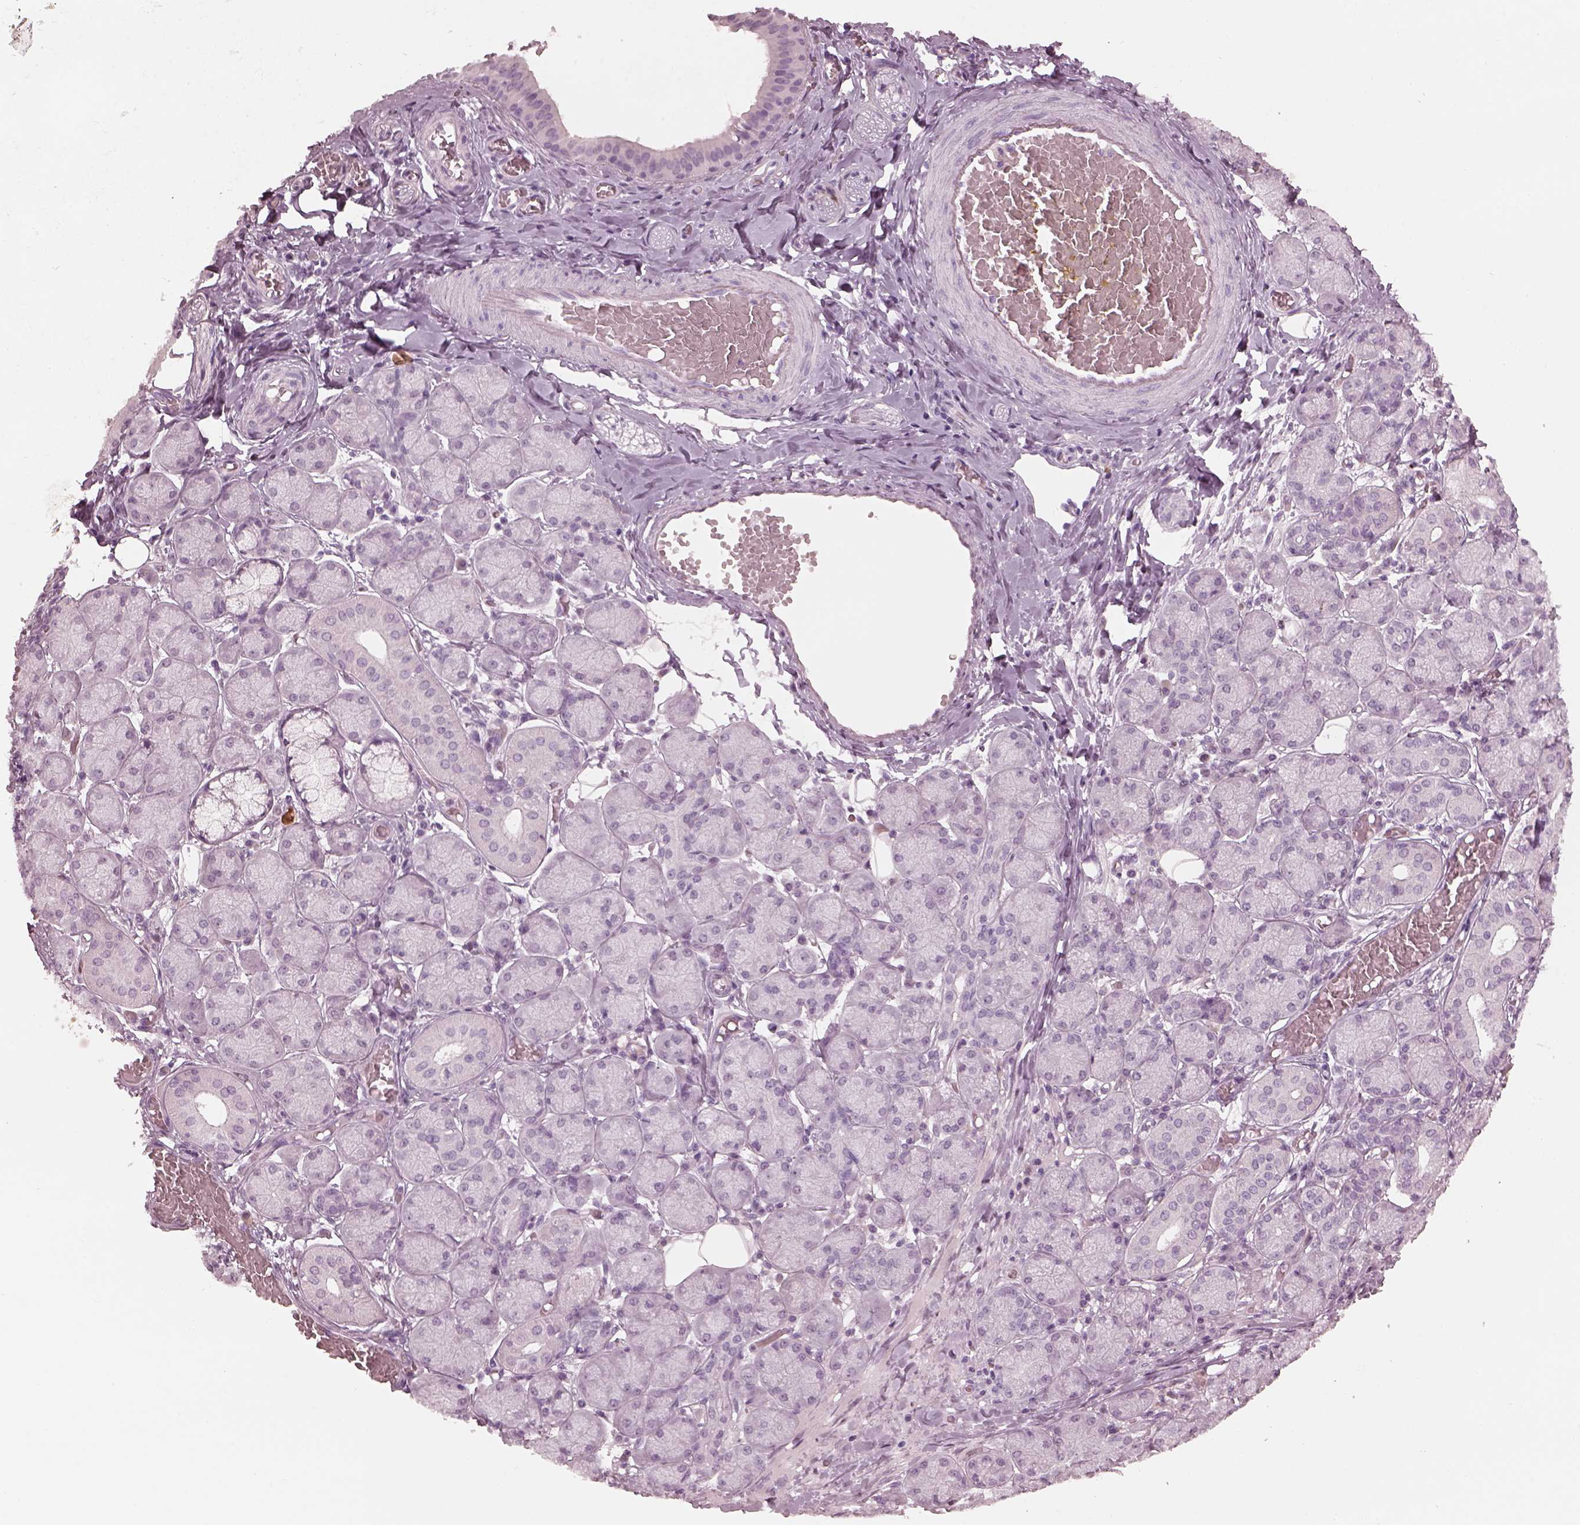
{"staining": {"intensity": "negative", "quantity": "none", "location": "none"}, "tissue": "salivary gland", "cell_type": "Glandular cells", "image_type": "normal", "snomed": [{"axis": "morphology", "description": "Normal tissue, NOS"}, {"axis": "topography", "description": "Salivary gland"}, {"axis": "topography", "description": "Peripheral nerve tissue"}], "caption": "Salivary gland was stained to show a protein in brown. There is no significant expression in glandular cells. Nuclei are stained in blue.", "gene": "C2orf81", "patient": {"sex": "female", "age": 24}}